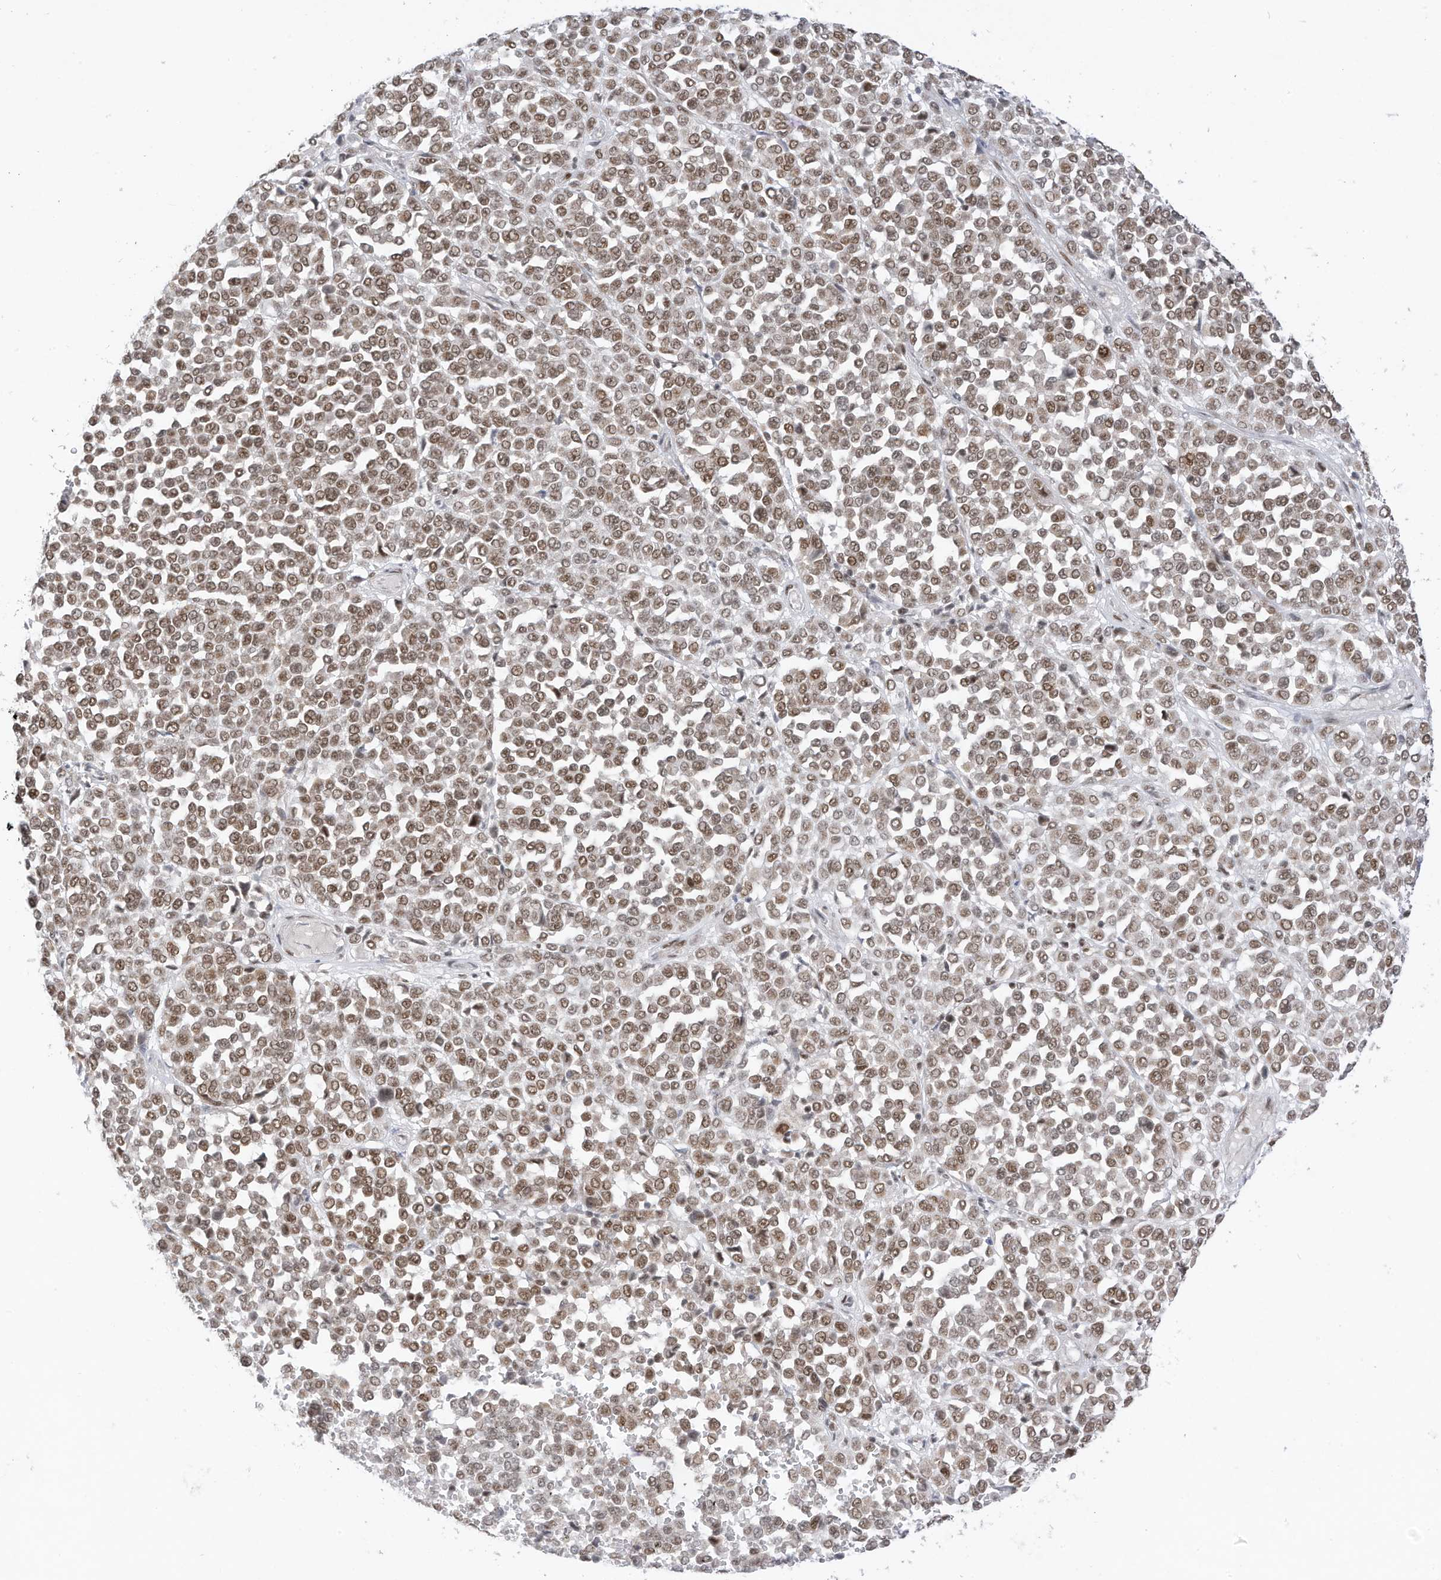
{"staining": {"intensity": "moderate", "quantity": ">75%", "location": "nuclear"}, "tissue": "melanoma", "cell_type": "Tumor cells", "image_type": "cancer", "snomed": [{"axis": "morphology", "description": "Malignant melanoma, Metastatic site"}, {"axis": "topography", "description": "Pancreas"}], "caption": "Immunohistochemical staining of human malignant melanoma (metastatic site) exhibits moderate nuclear protein staining in approximately >75% of tumor cells.", "gene": "AURKAIP1", "patient": {"sex": "female", "age": 30}}